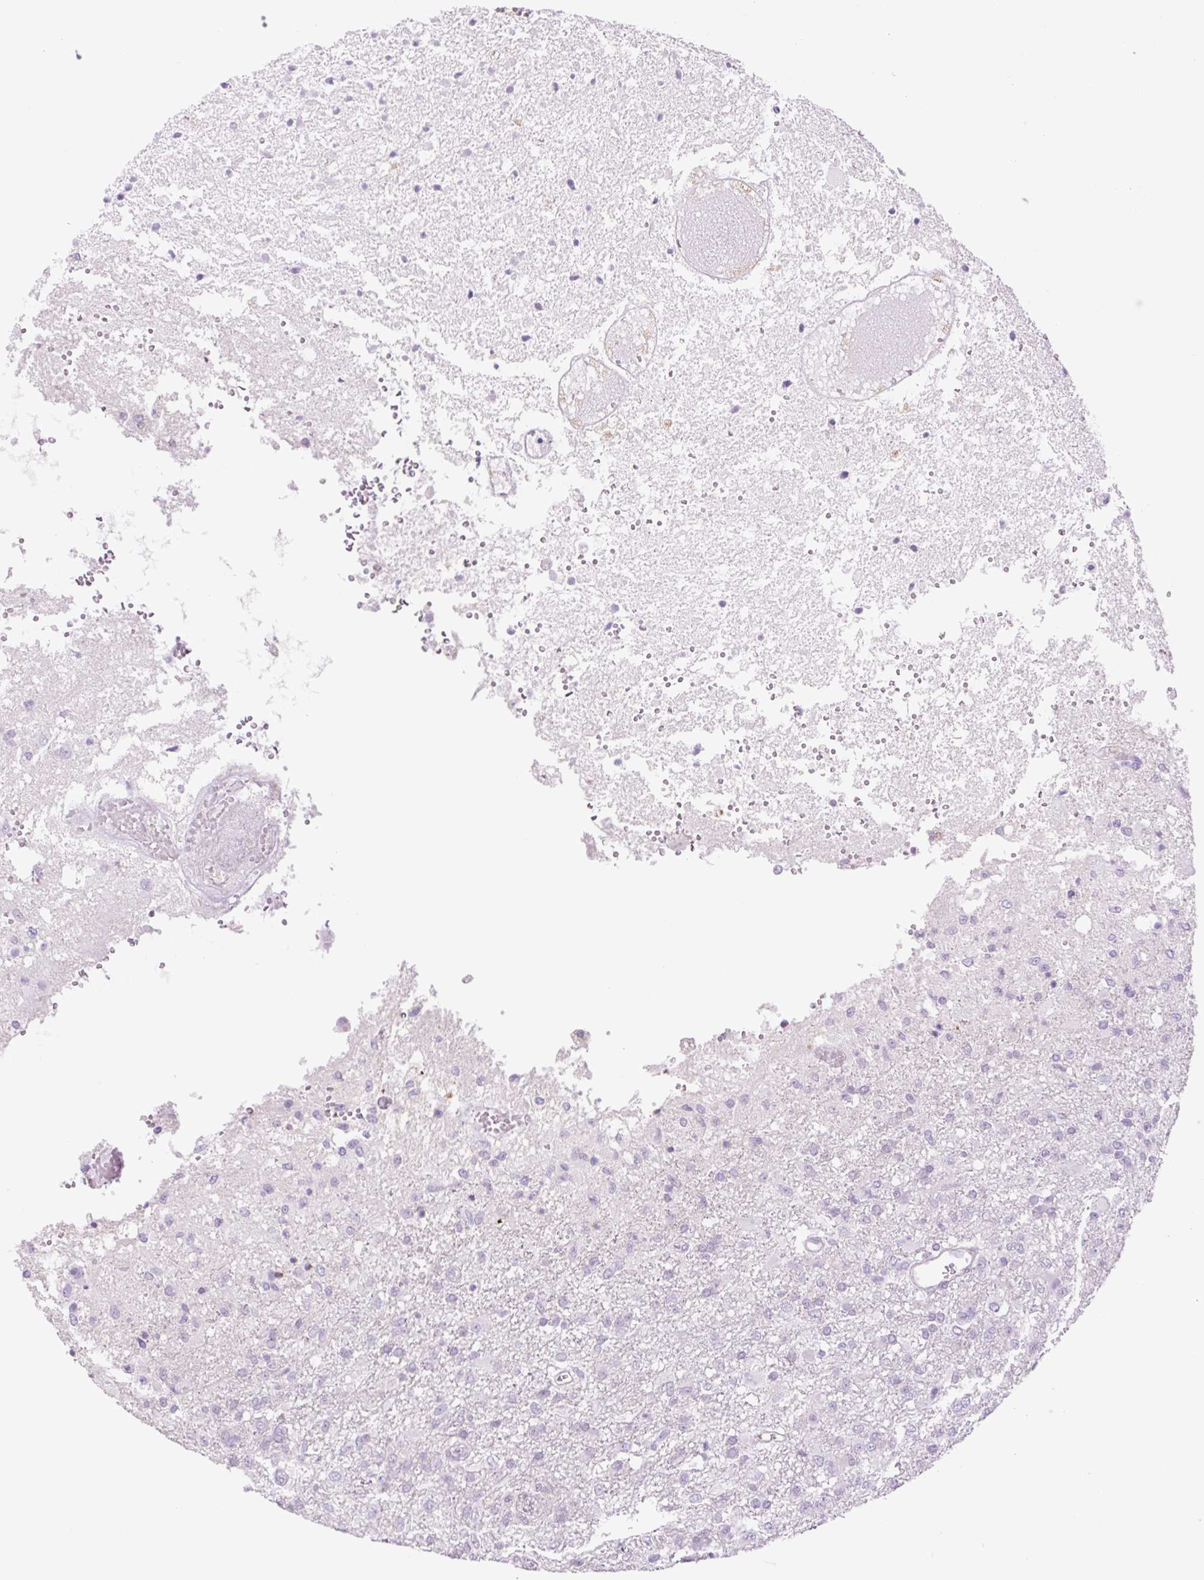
{"staining": {"intensity": "negative", "quantity": "none", "location": "none"}, "tissue": "glioma", "cell_type": "Tumor cells", "image_type": "cancer", "snomed": [{"axis": "morphology", "description": "Glioma, malignant, High grade"}, {"axis": "topography", "description": "Brain"}], "caption": "The micrograph demonstrates no staining of tumor cells in malignant glioma (high-grade).", "gene": "TBX15", "patient": {"sex": "female", "age": 74}}